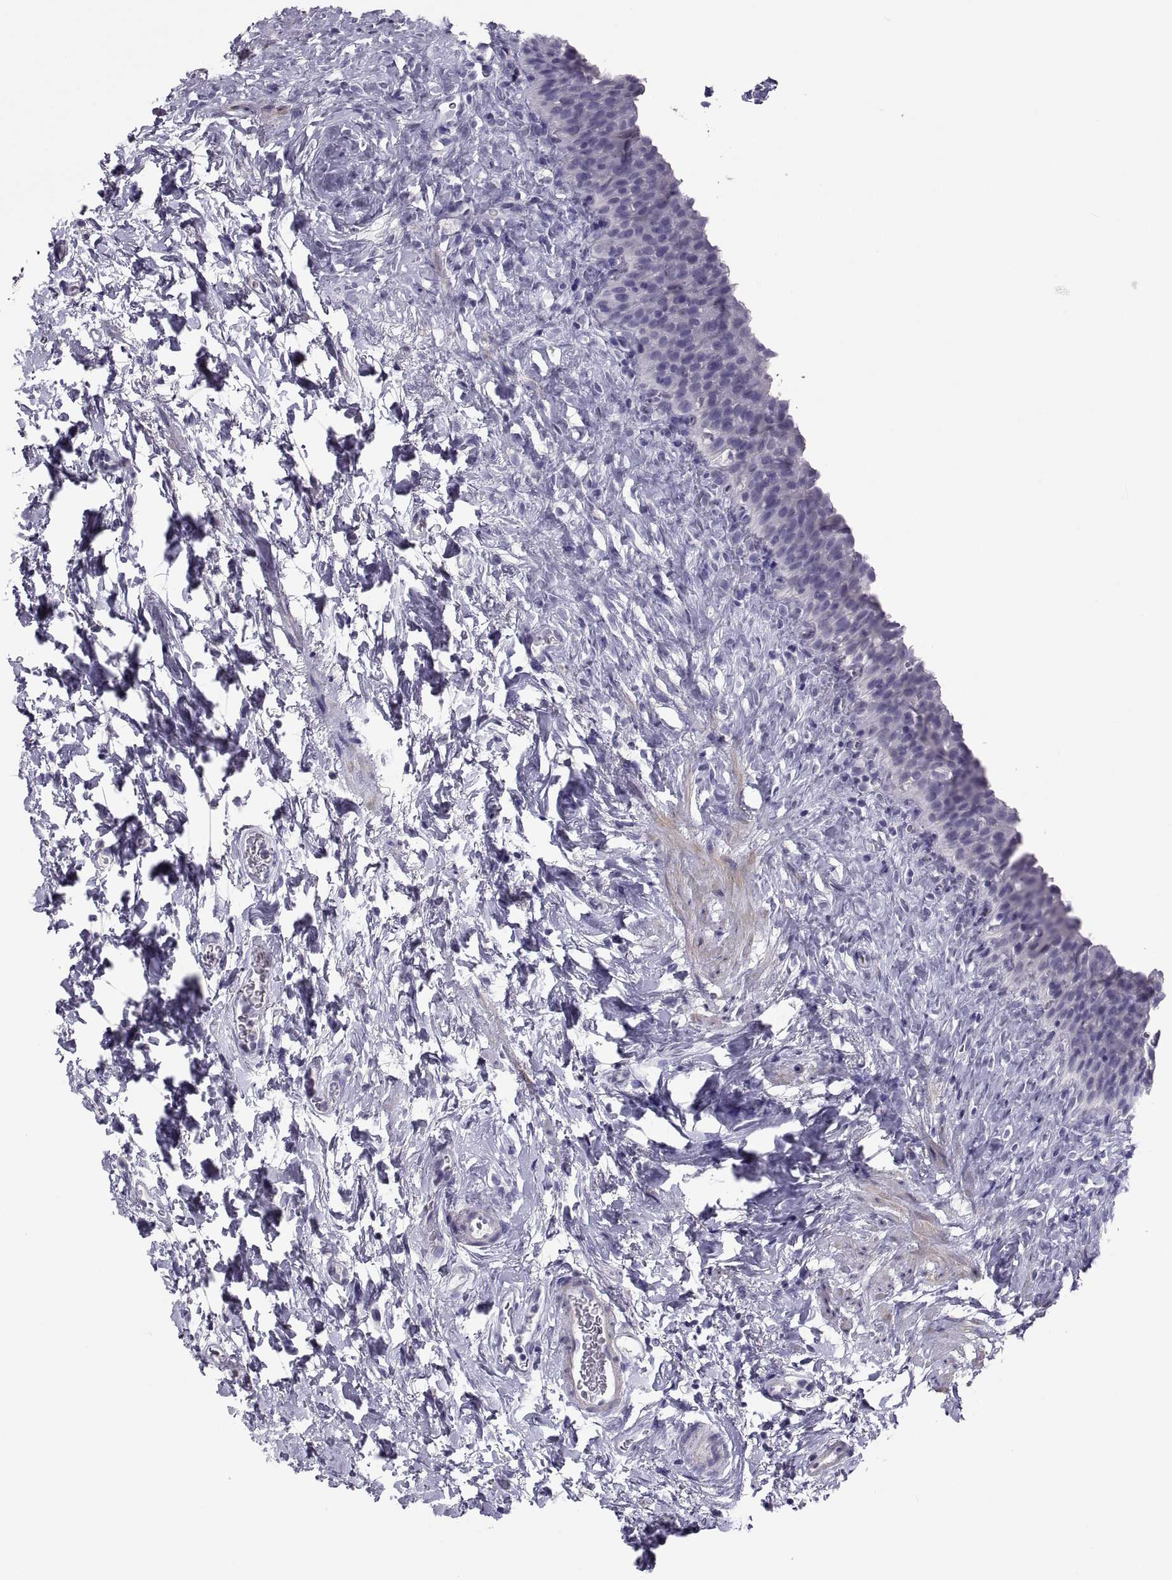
{"staining": {"intensity": "negative", "quantity": "none", "location": "none"}, "tissue": "urinary bladder", "cell_type": "Urothelial cells", "image_type": "normal", "snomed": [{"axis": "morphology", "description": "Normal tissue, NOS"}, {"axis": "topography", "description": "Urinary bladder"}], "caption": "Urothelial cells are negative for protein expression in benign human urinary bladder. (Stains: DAB immunohistochemistry (IHC) with hematoxylin counter stain, Microscopy: brightfield microscopy at high magnification).", "gene": "IGSF1", "patient": {"sex": "male", "age": 76}}